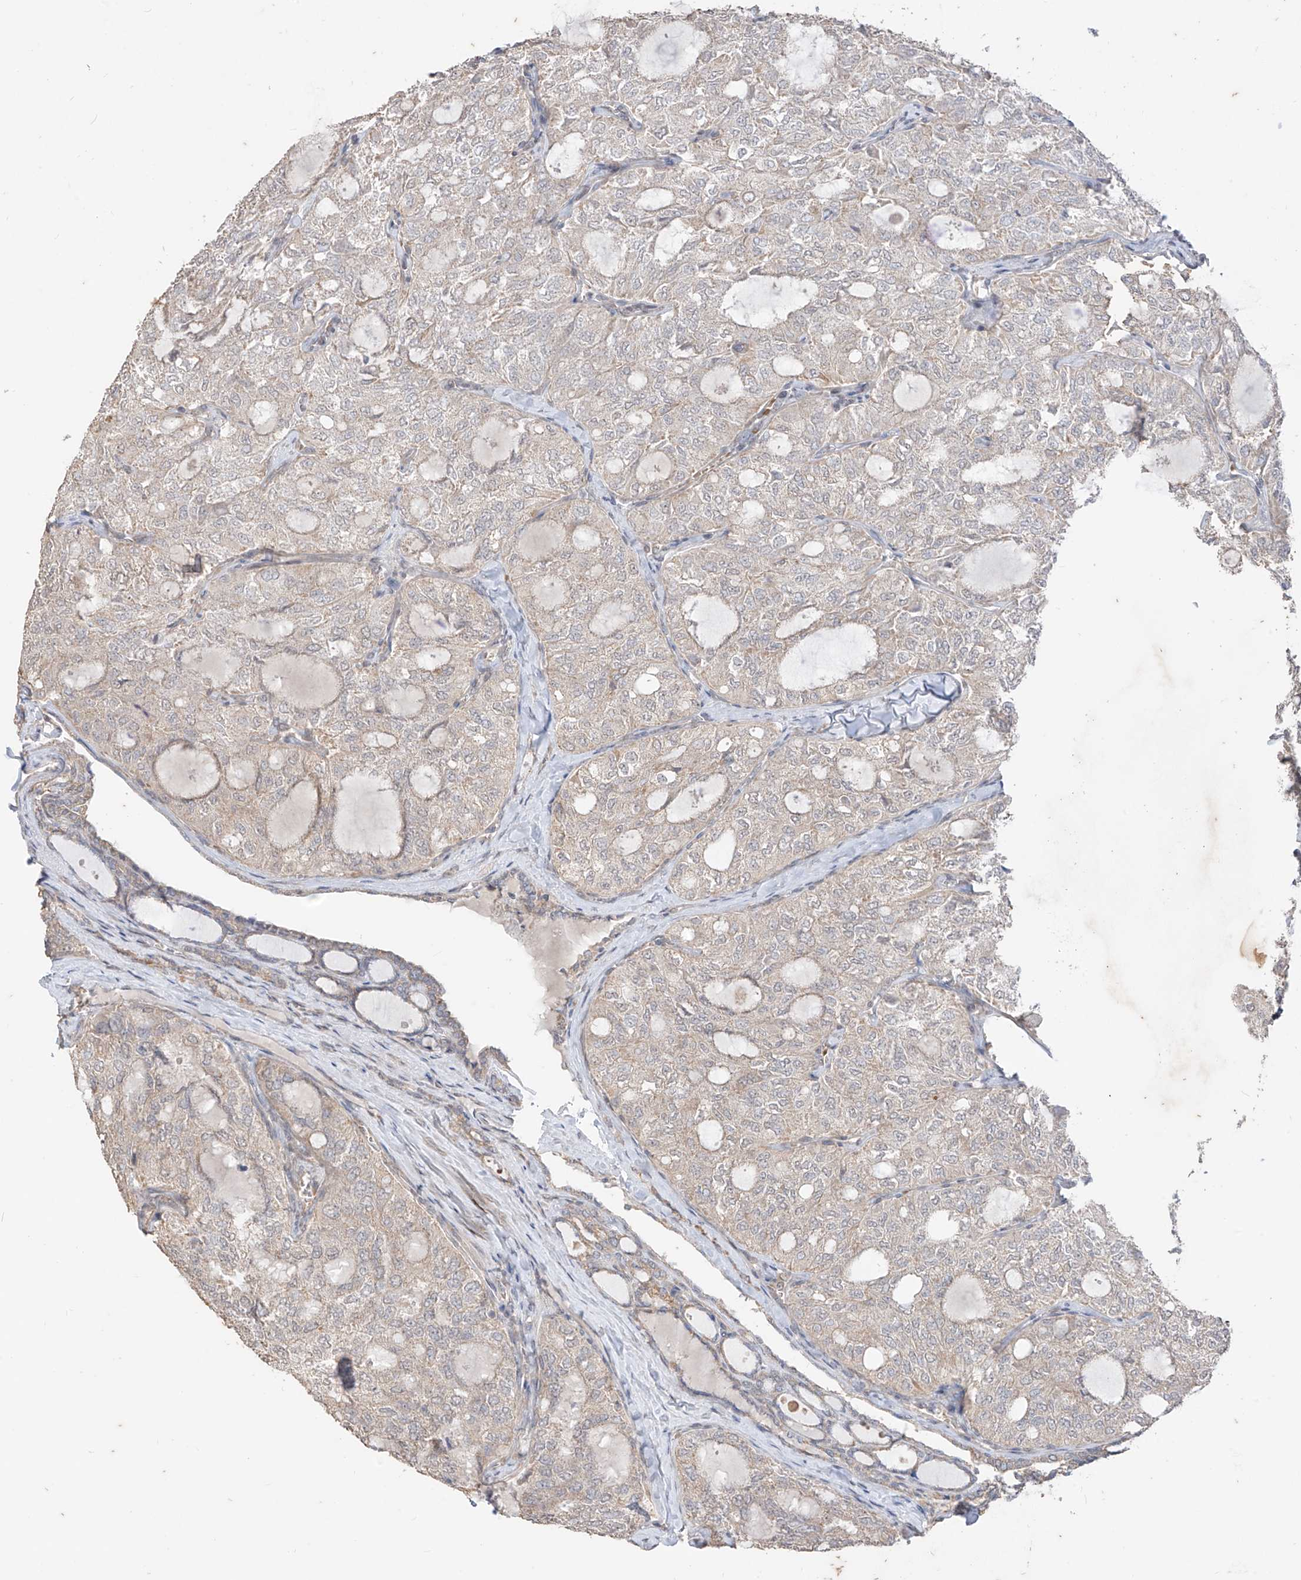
{"staining": {"intensity": "weak", "quantity": "25%-75%", "location": "cytoplasmic/membranous"}, "tissue": "thyroid cancer", "cell_type": "Tumor cells", "image_type": "cancer", "snomed": [{"axis": "morphology", "description": "Follicular adenoma carcinoma, NOS"}, {"axis": "topography", "description": "Thyroid gland"}], "caption": "A low amount of weak cytoplasmic/membranous positivity is seen in approximately 25%-75% of tumor cells in thyroid cancer tissue.", "gene": "MTUS2", "patient": {"sex": "male", "age": 75}}